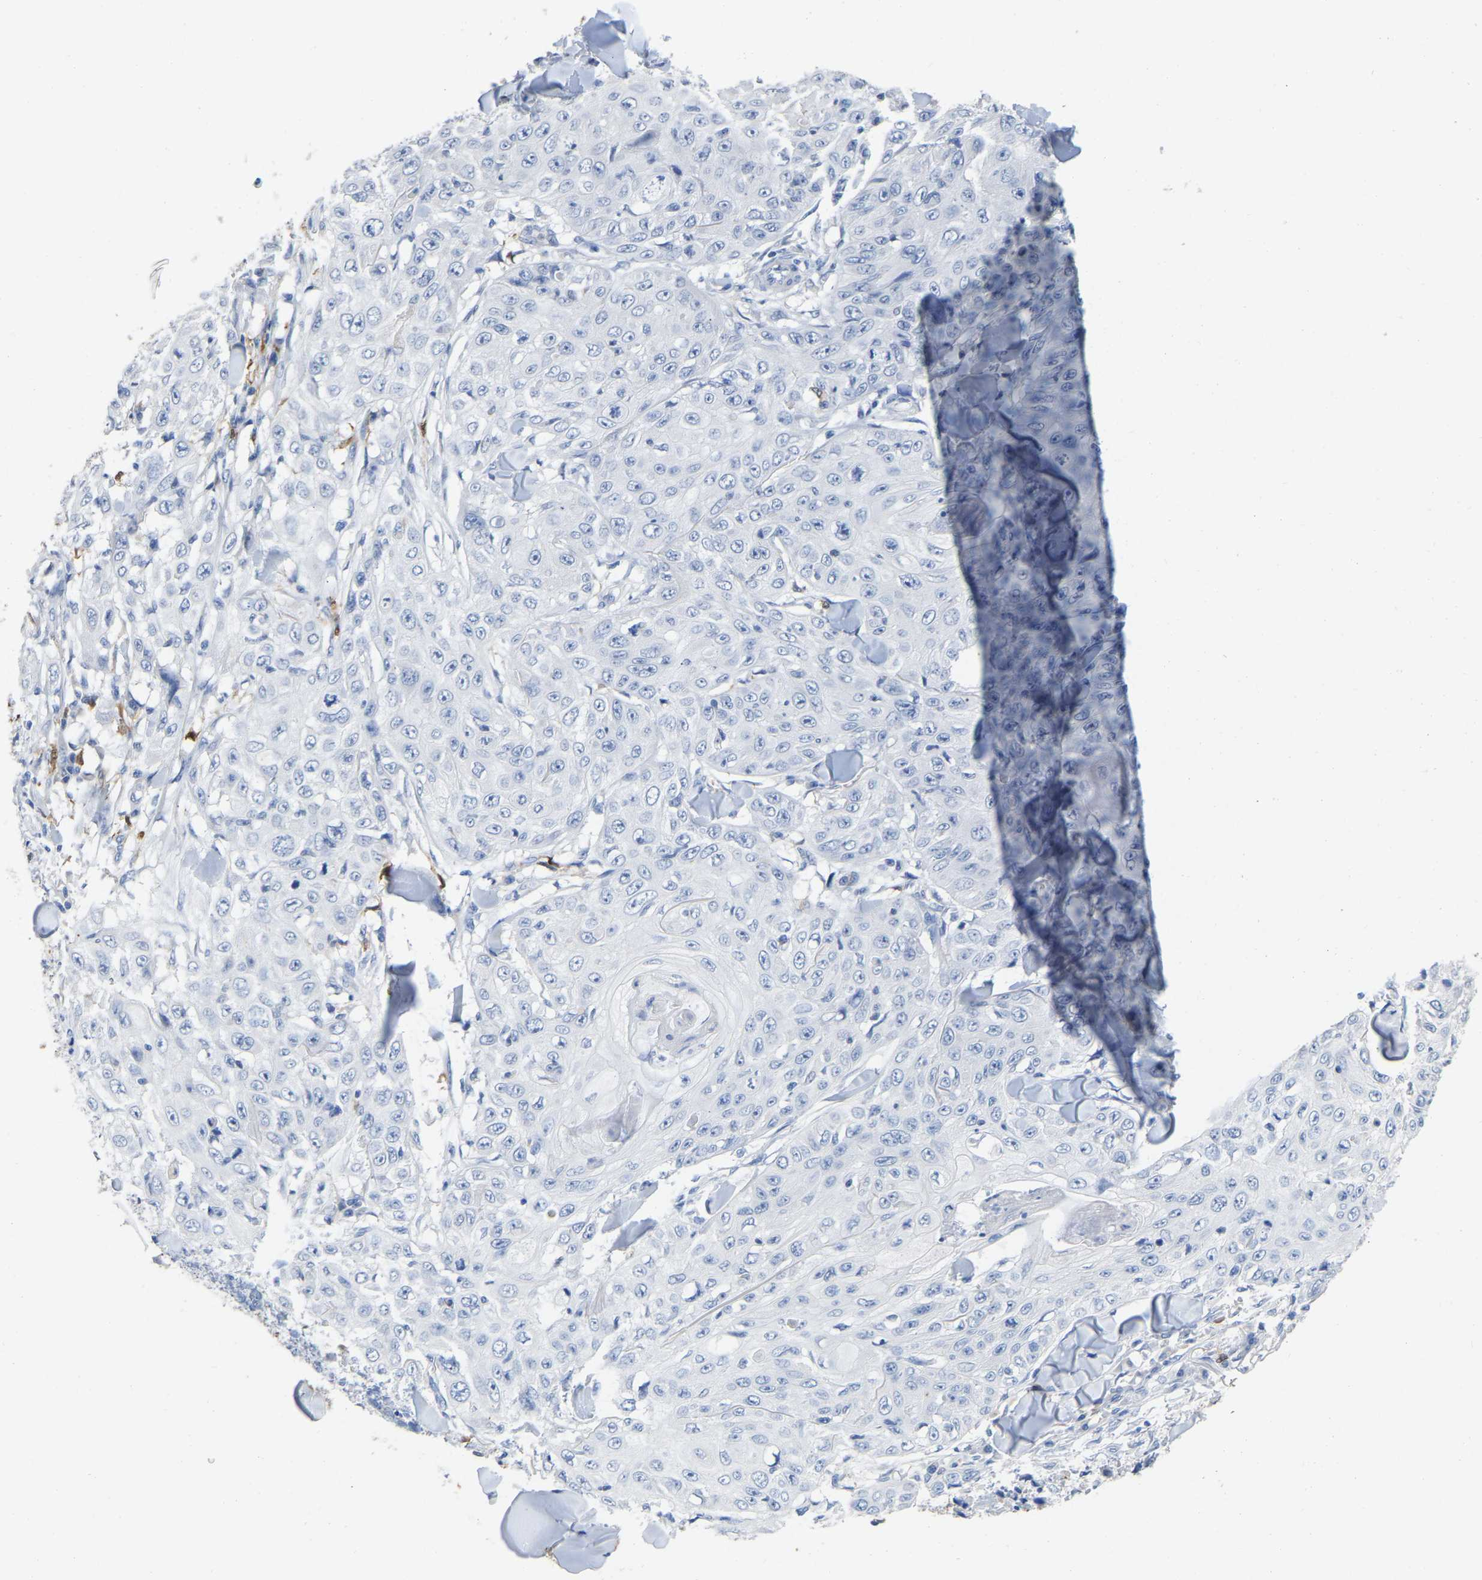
{"staining": {"intensity": "negative", "quantity": "none", "location": "none"}, "tissue": "skin cancer", "cell_type": "Tumor cells", "image_type": "cancer", "snomed": [{"axis": "morphology", "description": "Squamous cell carcinoma, NOS"}, {"axis": "topography", "description": "Skin"}], "caption": "A micrograph of human skin cancer is negative for staining in tumor cells.", "gene": "ULBP2", "patient": {"sex": "male", "age": 86}}